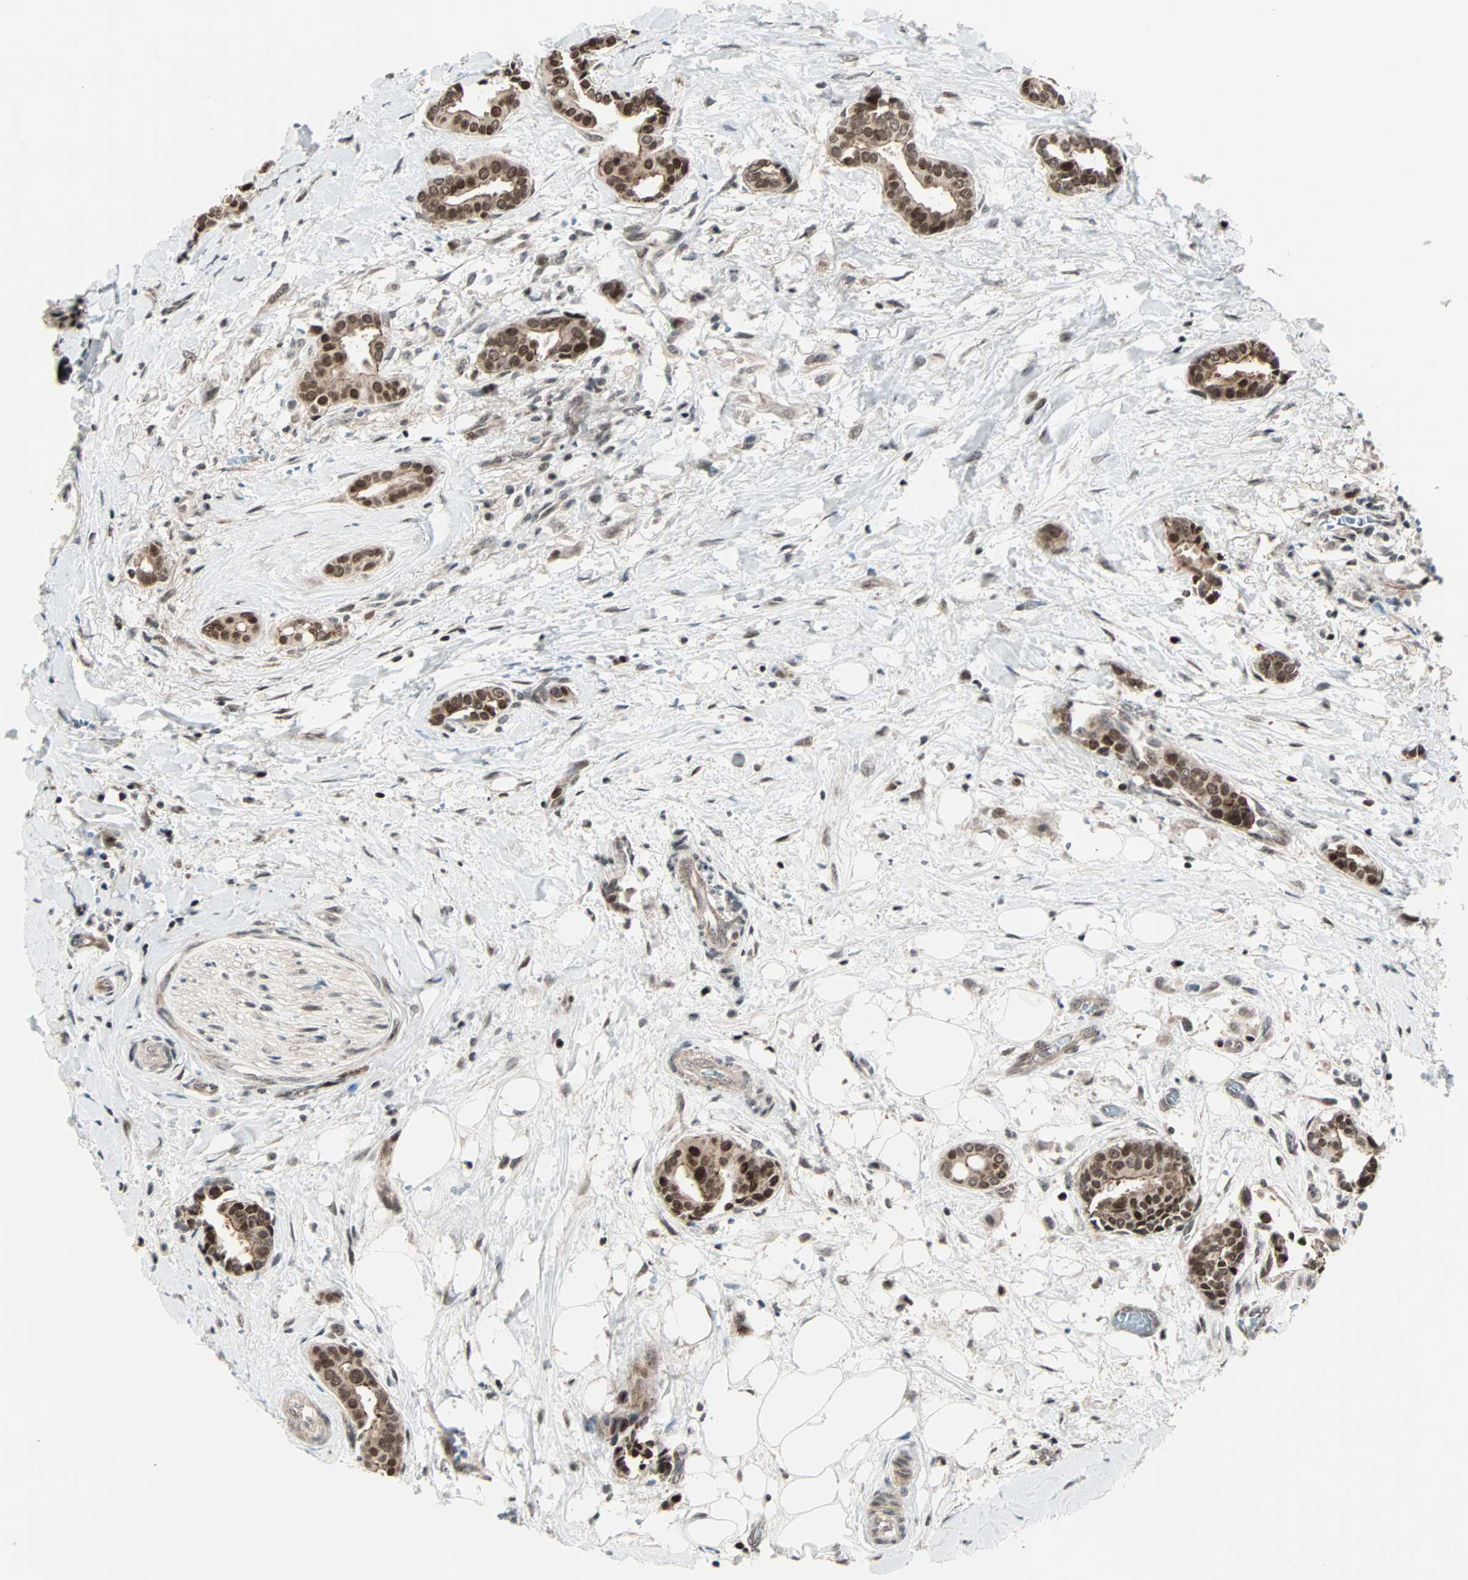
{"staining": {"intensity": "strong", "quantity": ">75%", "location": "cytoplasmic/membranous,nuclear"}, "tissue": "head and neck cancer", "cell_type": "Tumor cells", "image_type": "cancer", "snomed": [{"axis": "morphology", "description": "Adenocarcinoma, NOS"}, {"axis": "topography", "description": "Salivary gland"}, {"axis": "topography", "description": "Head-Neck"}], "caption": "Head and neck adenocarcinoma stained with IHC demonstrates strong cytoplasmic/membranous and nuclear expression in about >75% of tumor cells.", "gene": "CBX4", "patient": {"sex": "female", "age": 59}}